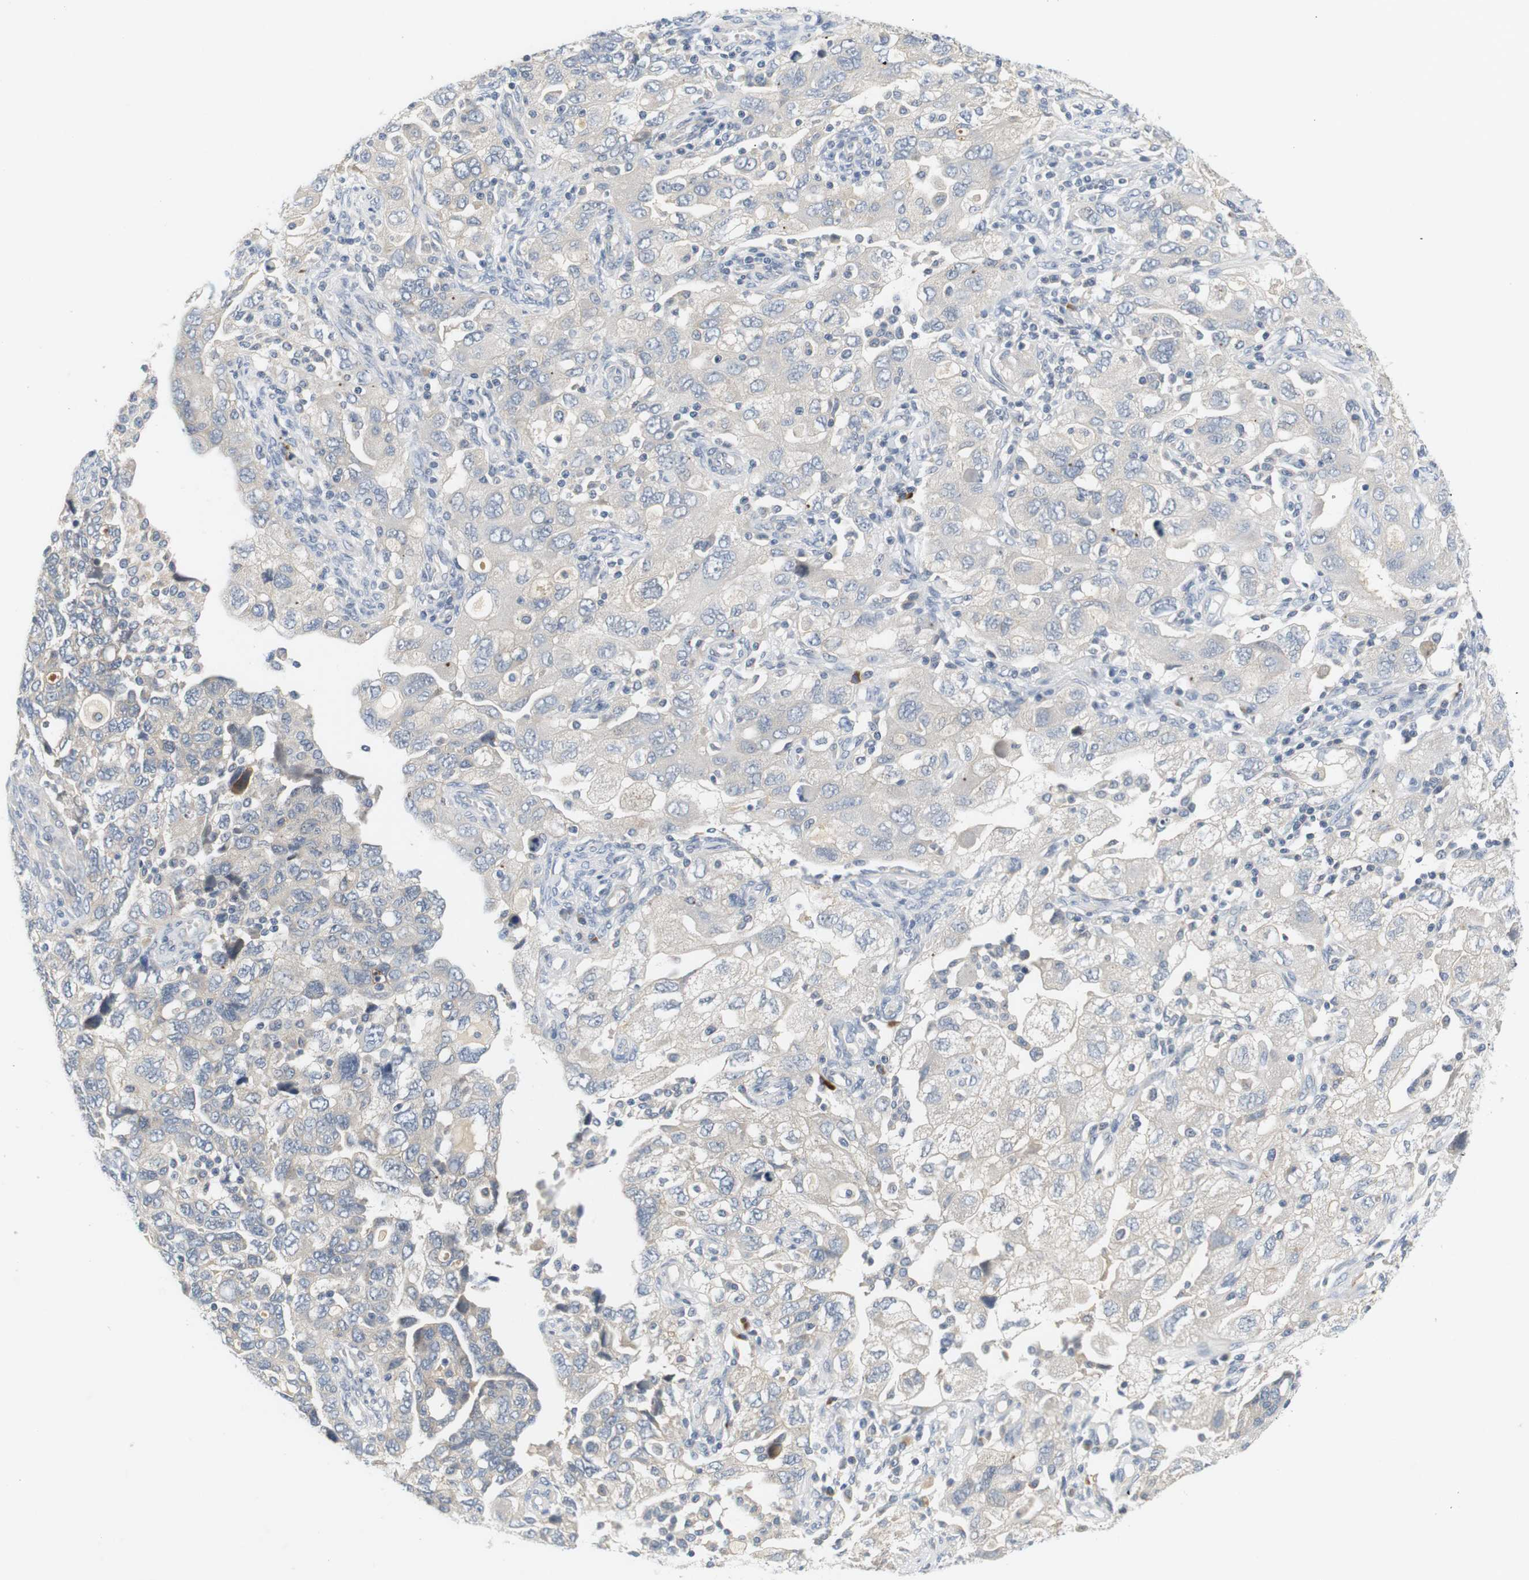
{"staining": {"intensity": "negative", "quantity": "none", "location": "none"}, "tissue": "ovarian cancer", "cell_type": "Tumor cells", "image_type": "cancer", "snomed": [{"axis": "morphology", "description": "Carcinoma, NOS"}, {"axis": "morphology", "description": "Cystadenocarcinoma, serous, NOS"}, {"axis": "topography", "description": "Ovary"}], "caption": "Protein analysis of serous cystadenocarcinoma (ovarian) reveals no significant staining in tumor cells. (Stains: DAB (3,3'-diaminobenzidine) immunohistochemistry with hematoxylin counter stain, Microscopy: brightfield microscopy at high magnification).", "gene": "EVA1C", "patient": {"sex": "female", "age": 69}}